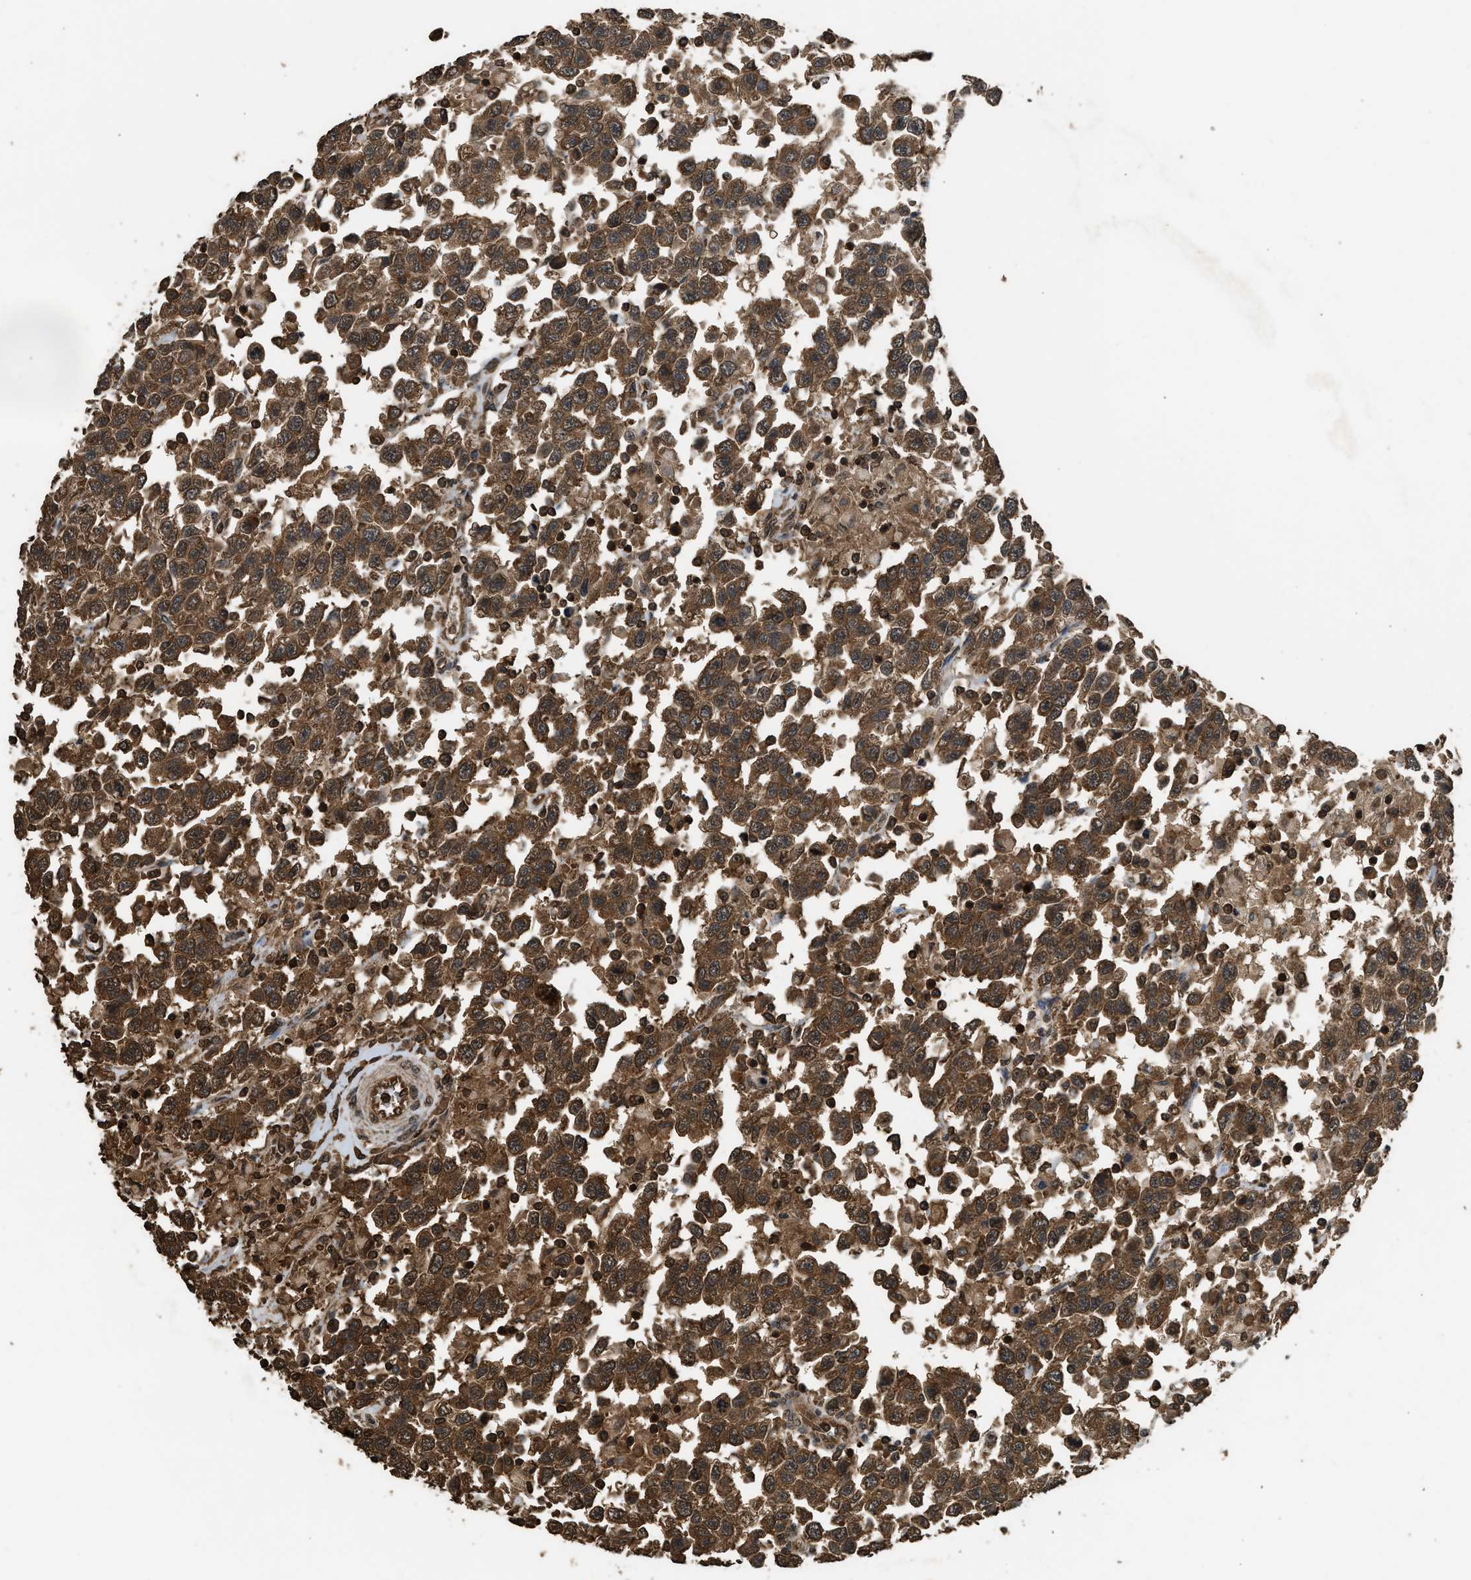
{"staining": {"intensity": "strong", "quantity": ">75%", "location": "cytoplasmic/membranous"}, "tissue": "testis cancer", "cell_type": "Tumor cells", "image_type": "cancer", "snomed": [{"axis": "morphology", "description": "Seminoma, NOS"}, {"axis": "topography", "description": "Testis"}], "caption": "An image of seminoma (testis) stained for a protein reveals strong cytoplasmic/membranous brown staining in tumor cells.", "gene": "MYBL2", "patient": {"sex": "male", "age": 41}}